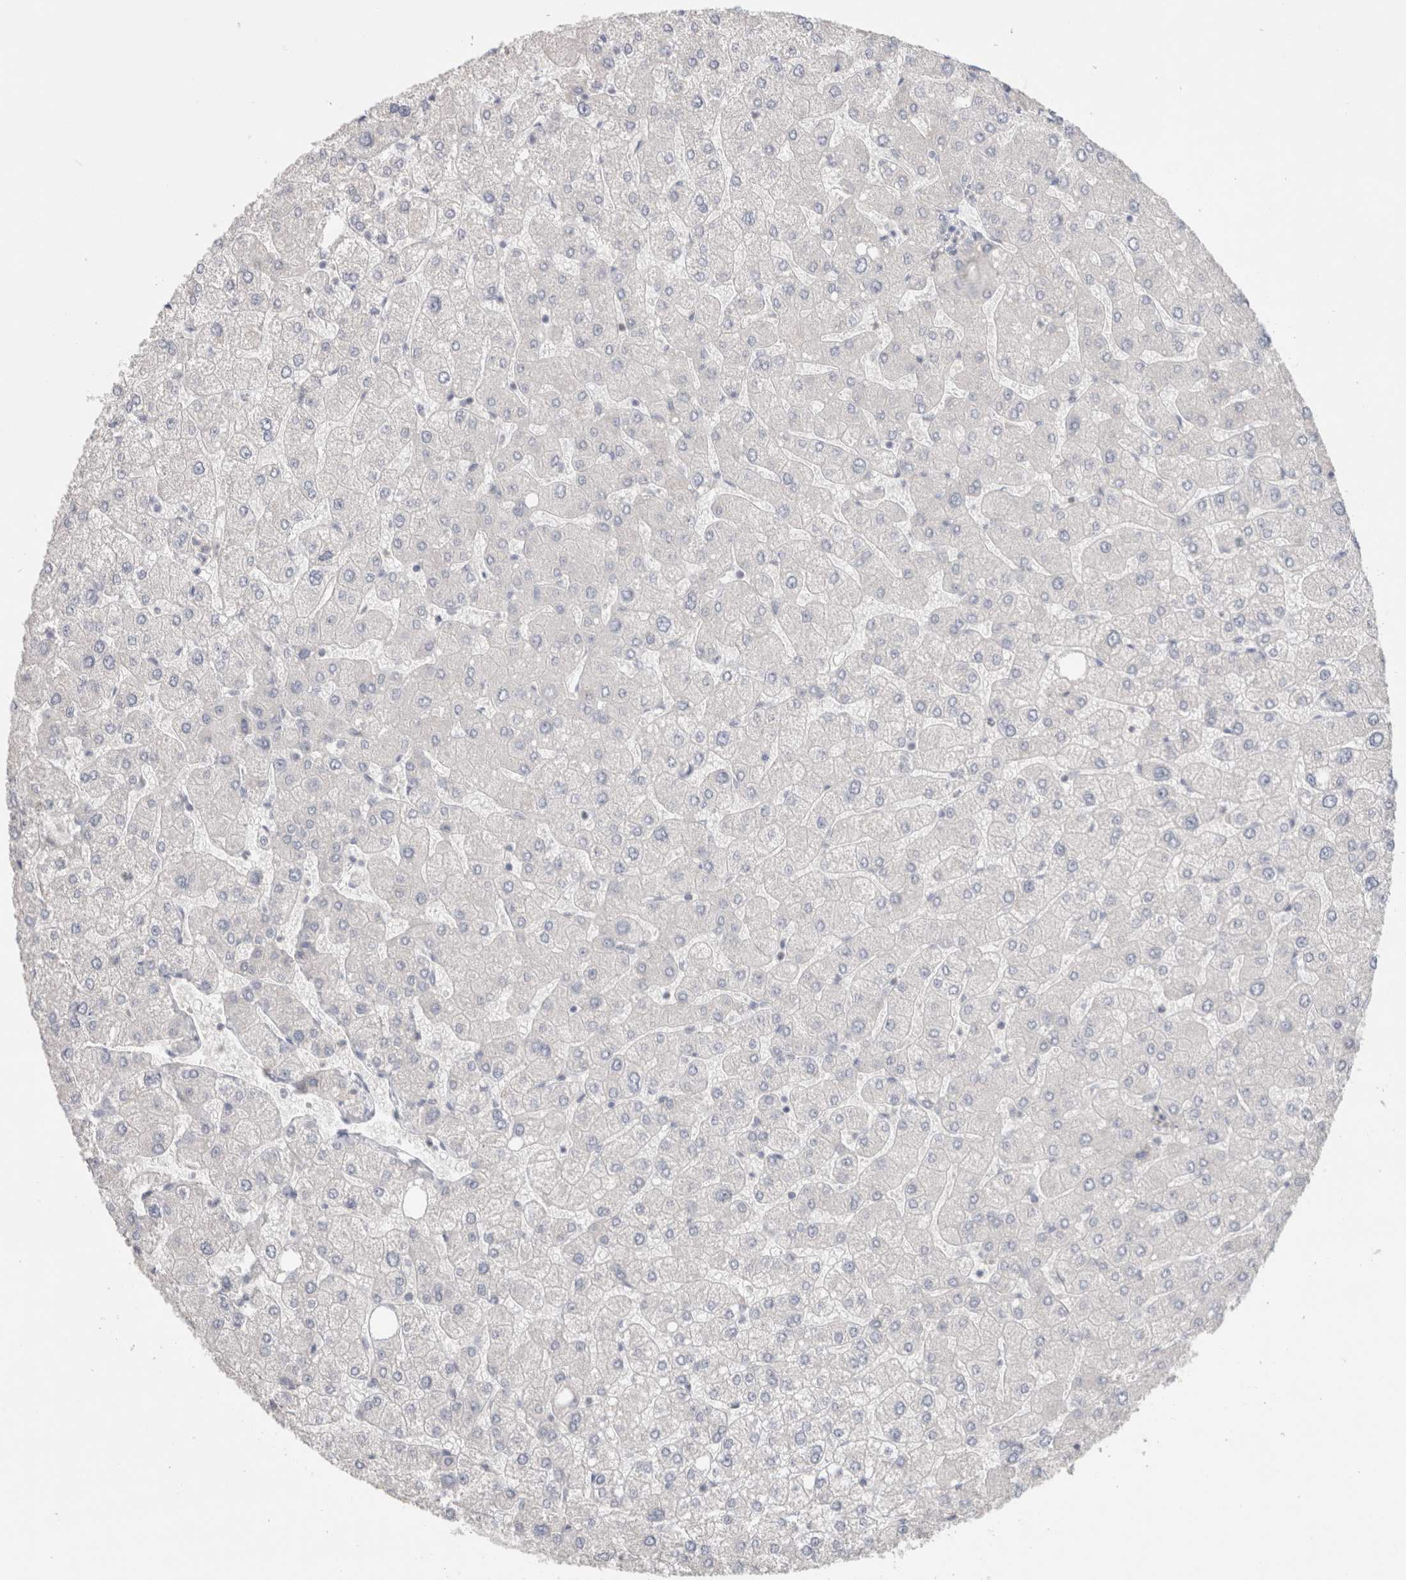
{"staining": {"intensity": "negative", "quantity": "none", "location": "none"}, "tissue": "liver", "cell_type": "Cholangiocytes", "image_type": "normal", "snomed": [{"axis": "morphology", "description": "Normal tissue, NOS"}, {"axis": "topography", "description": "Liver"}], "caption": "A micrograph of liver stained for a protein demonstrates no brown staining in cholangiocytes. Nuclei are stained in blue.", "gene": "DMD", "patient": {"sex": "male", "age": 55}}